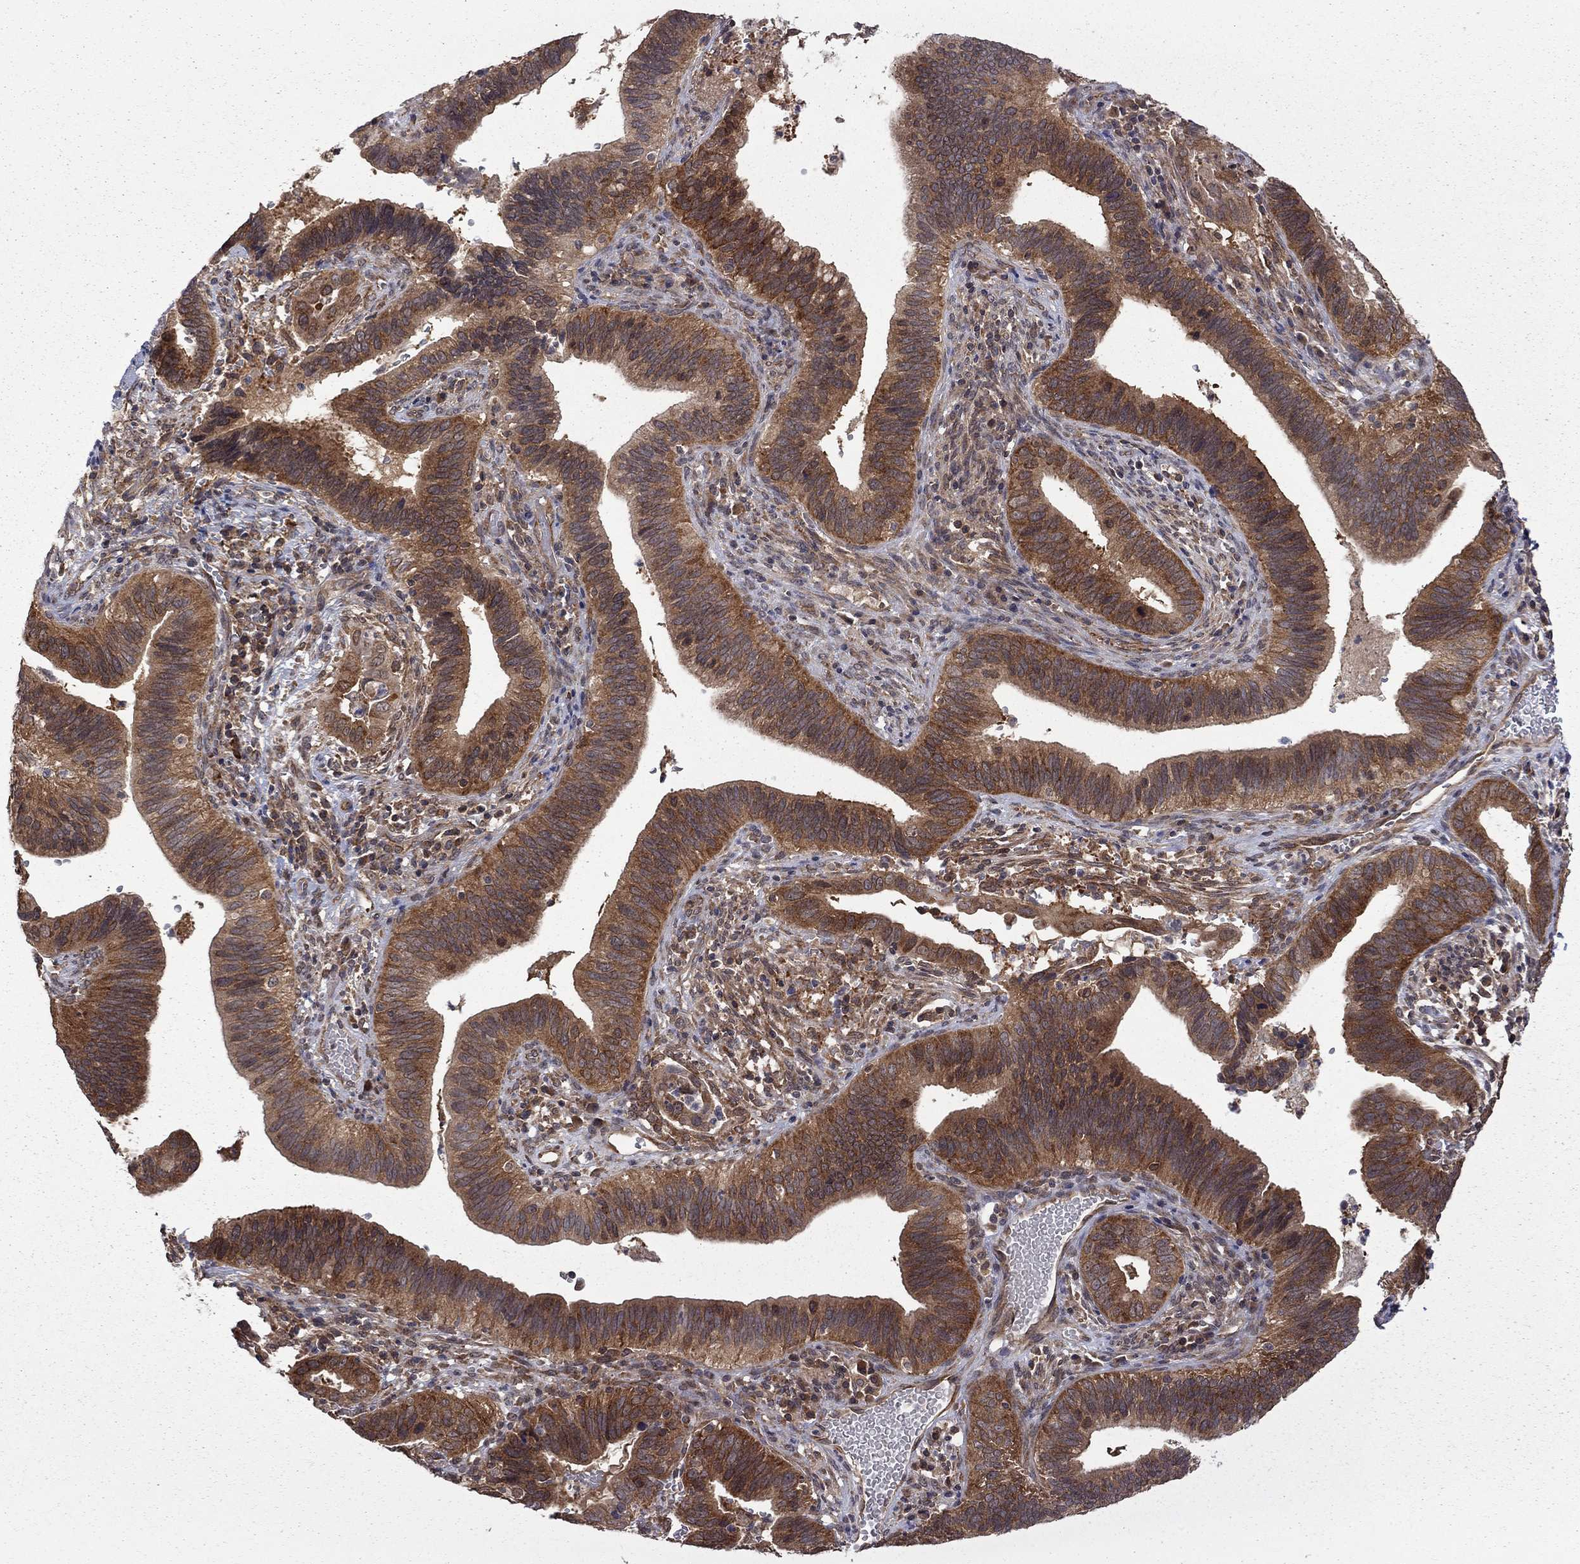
{"staining": {"intensity": "strong", "quantity": ">75%", "location": "cytoplasmic/membranous"}, "tissue": "cervical cancer", "cell_type": "Tumor cells", "image_type": "cancer", "snomed": [{"axis": "morphology", "description": "Adenocarcinoma, NOS"}, {"axis": "topography", "description": "Cervix"}], "caption": "Protein analysis of adenocarcinoma (cervical) tissue demonstrates strong cytoplasmic/membranous positivity in about >75% of tumor cells.", "gene": "NAA50", "patient": {"sex": "female", "age": 42}}